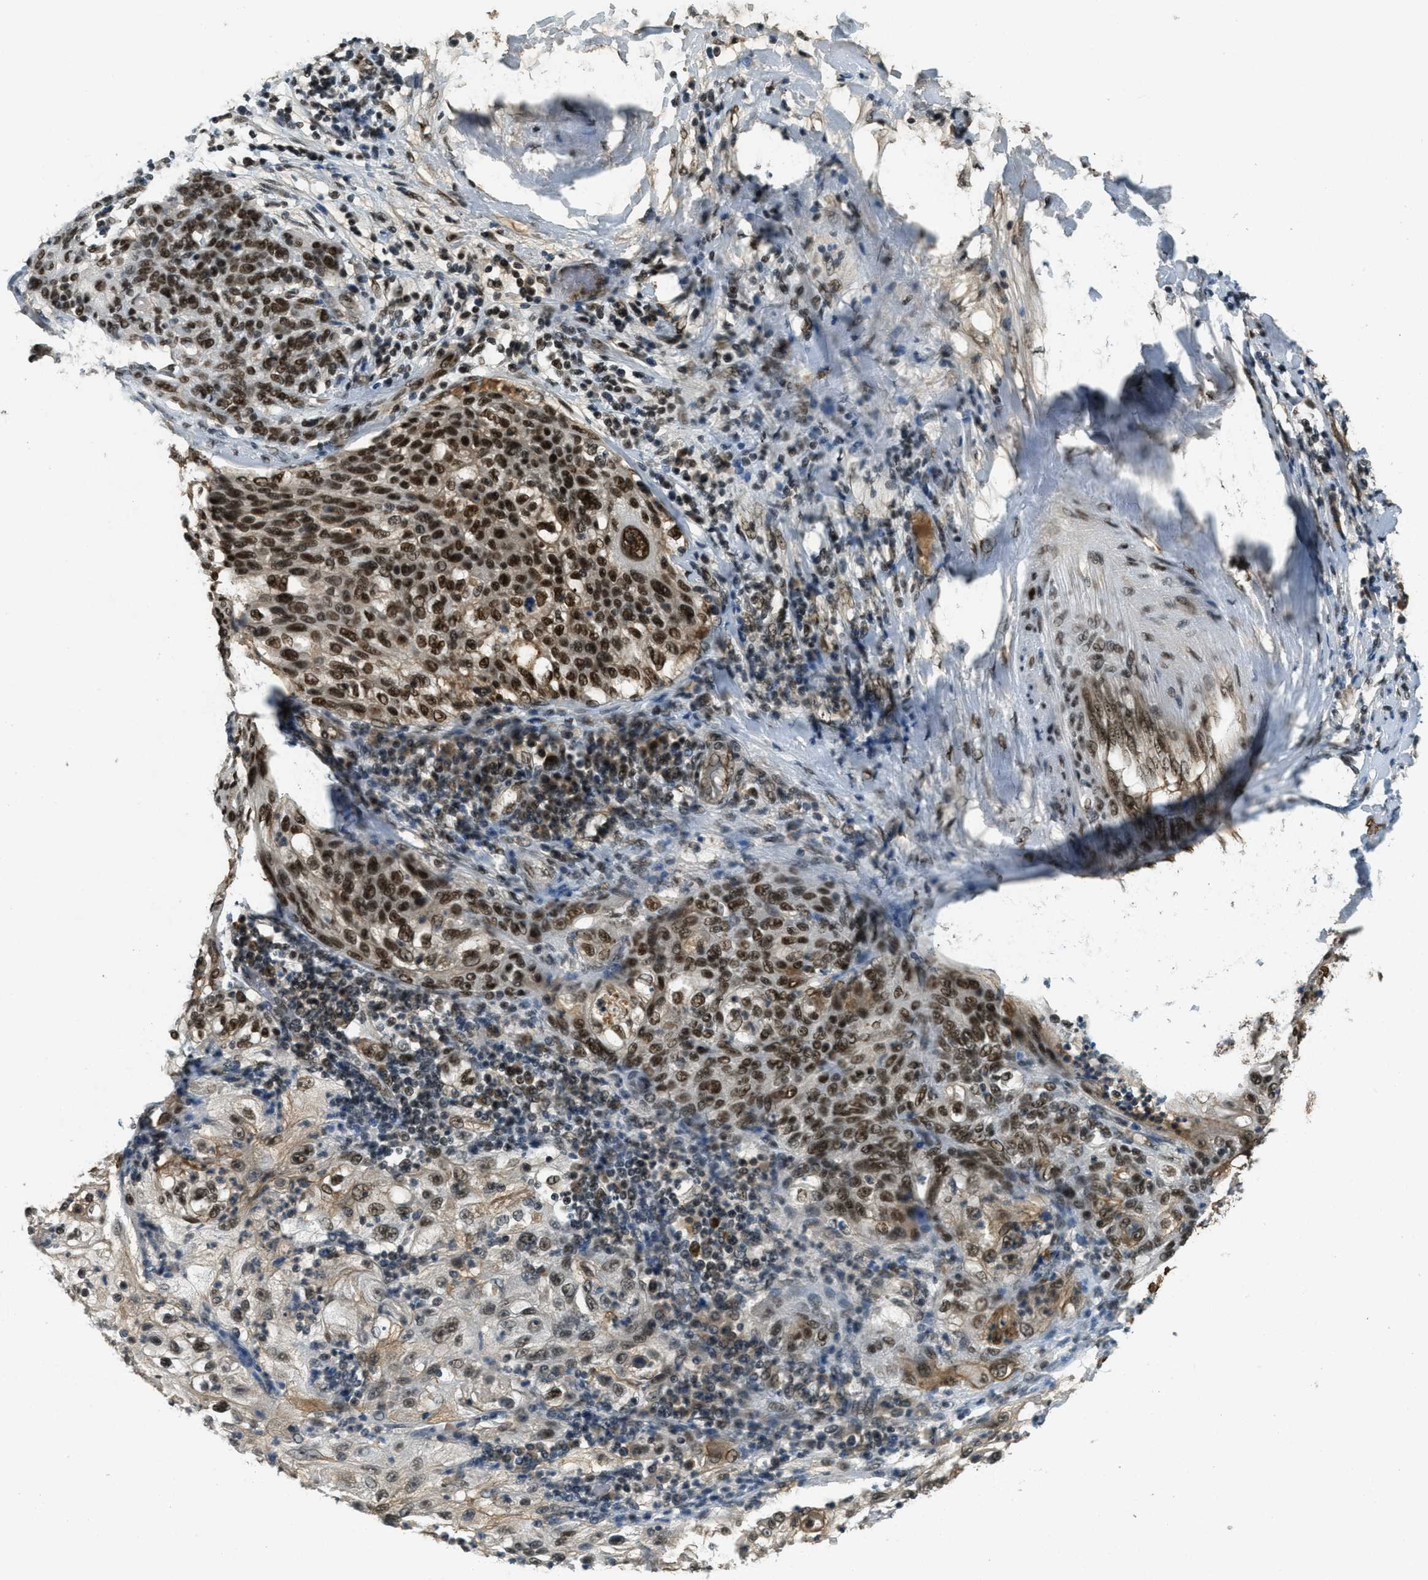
{"staining": {"intensity": "strong", "quantity": ">75%", "location": "cytoplasmic/membranous,nuclear"}, "tissue": "lung cancer", "cell_type": "Tumor cells", "image_type": "cancer", "snomed": [{"axis": "morphology", "description": "Inflammation, NOS"}, {"axis": "morphology", "description": "Squamous cell carcinoma, NOS"}, {"axis": "topography", "description": "Lymph node"}, {"axis": "topography", "description": "Soft tissue"}, {"axis": "topography", "description": "Lung"}], "caption": "Lung squamous cell carcinoma tissue shows strong cytoplasmic/membranous and nuclear positivity in about >75% of tumor cells, visualized by immunohistochemistry.", "gene": "ZNF148", "patient": {"sex": "male", "age": 66}}